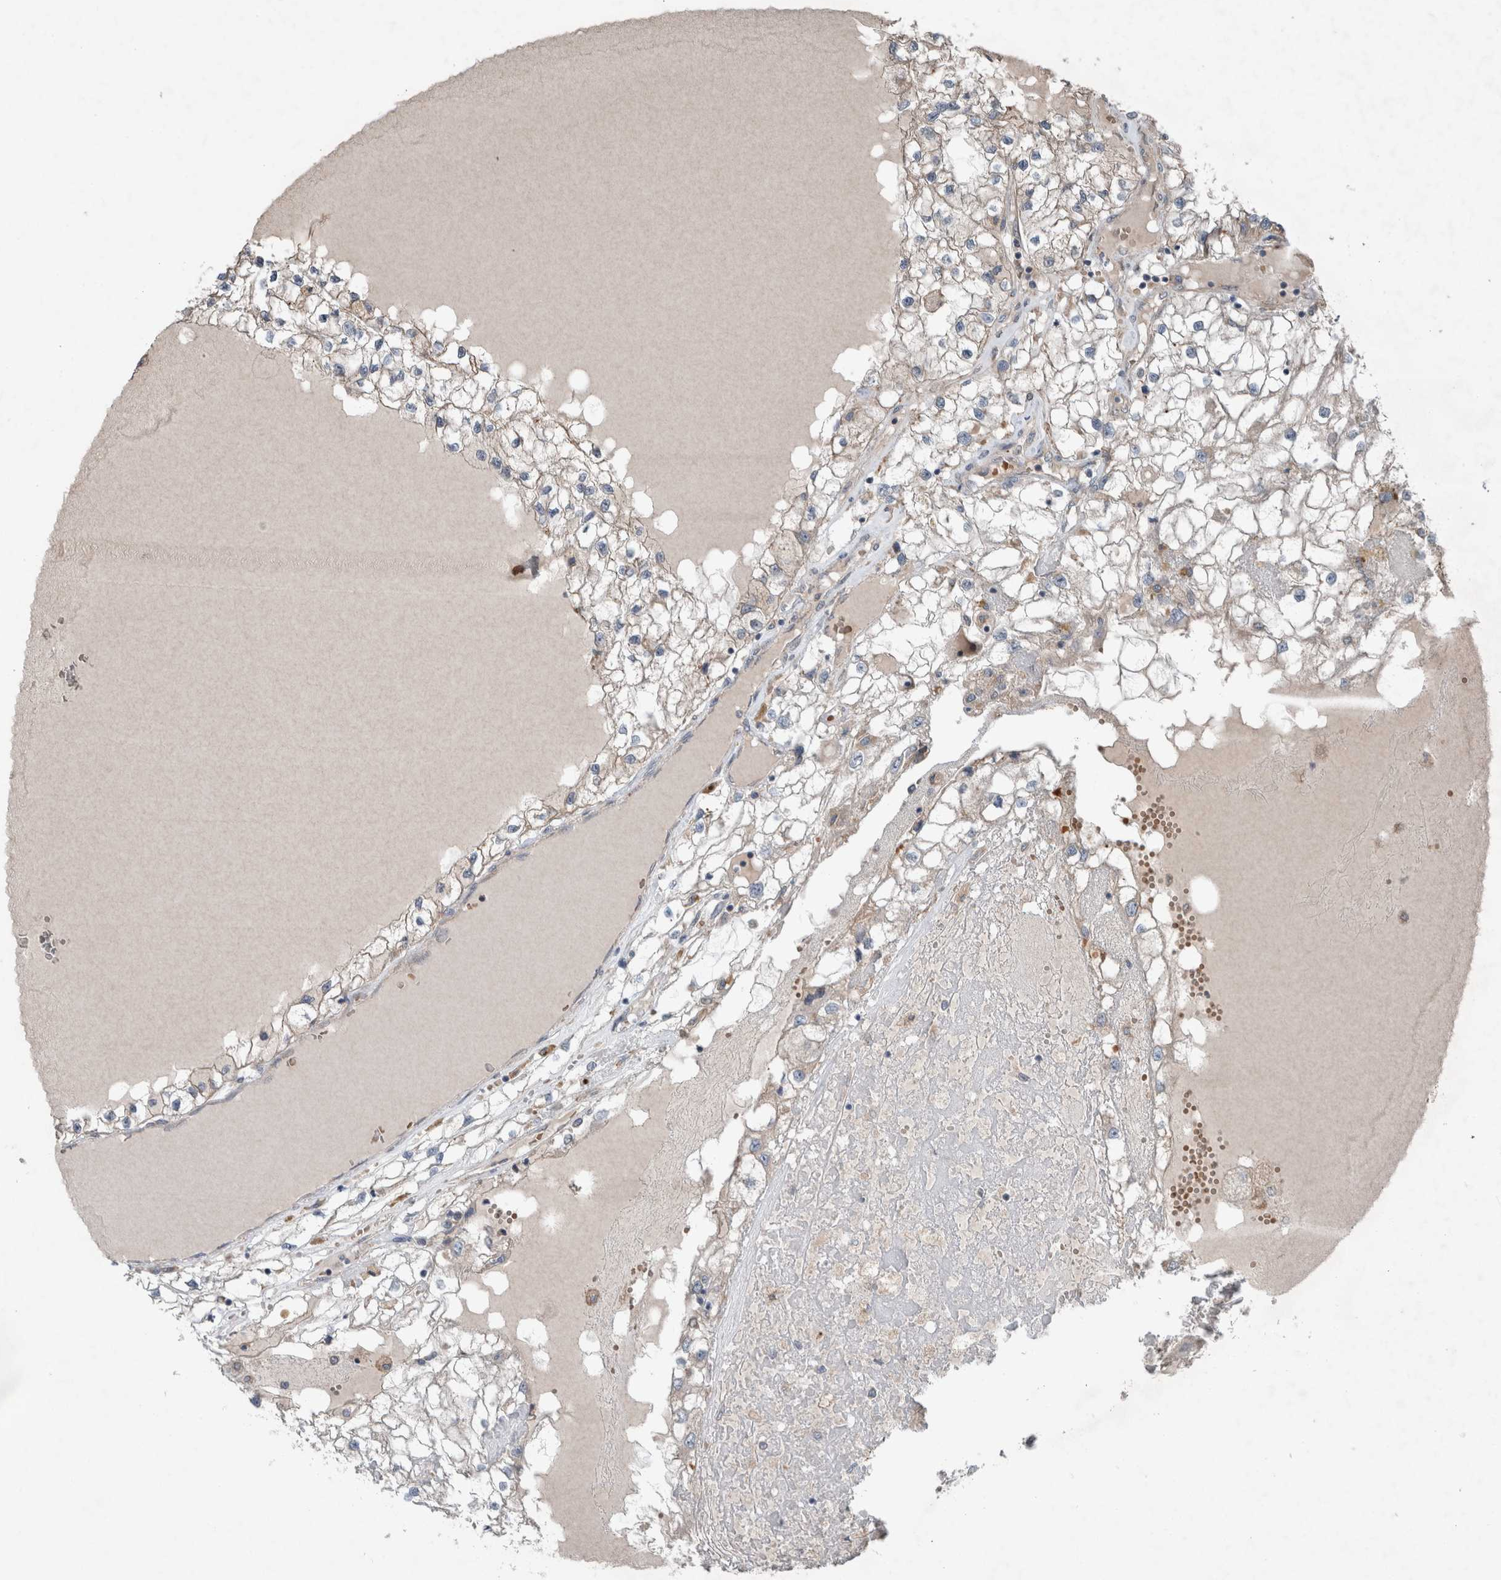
{"staining": {"intensity": "weak", "quantity": "<25%", "location": "cytoplasmic/membranous"}, "tissue": "renal cancer", "cell_type": "Tumor cells", "image_type": "cancer", "snomed": [{"axis": "morphology", "description": "Adenocarcinoma, NOS"}, {"axis": "topography", "description": "Kidney"}], "caption": "This image is of renal adenocarcinoma stained with immunohistochemistry (IHC) to label a protein in brown with the nuclei are counter-stained blue. There is no positivity in tumor cells.", "gene": "JADE2", "patient": {"sex": "male", "age": 68}}